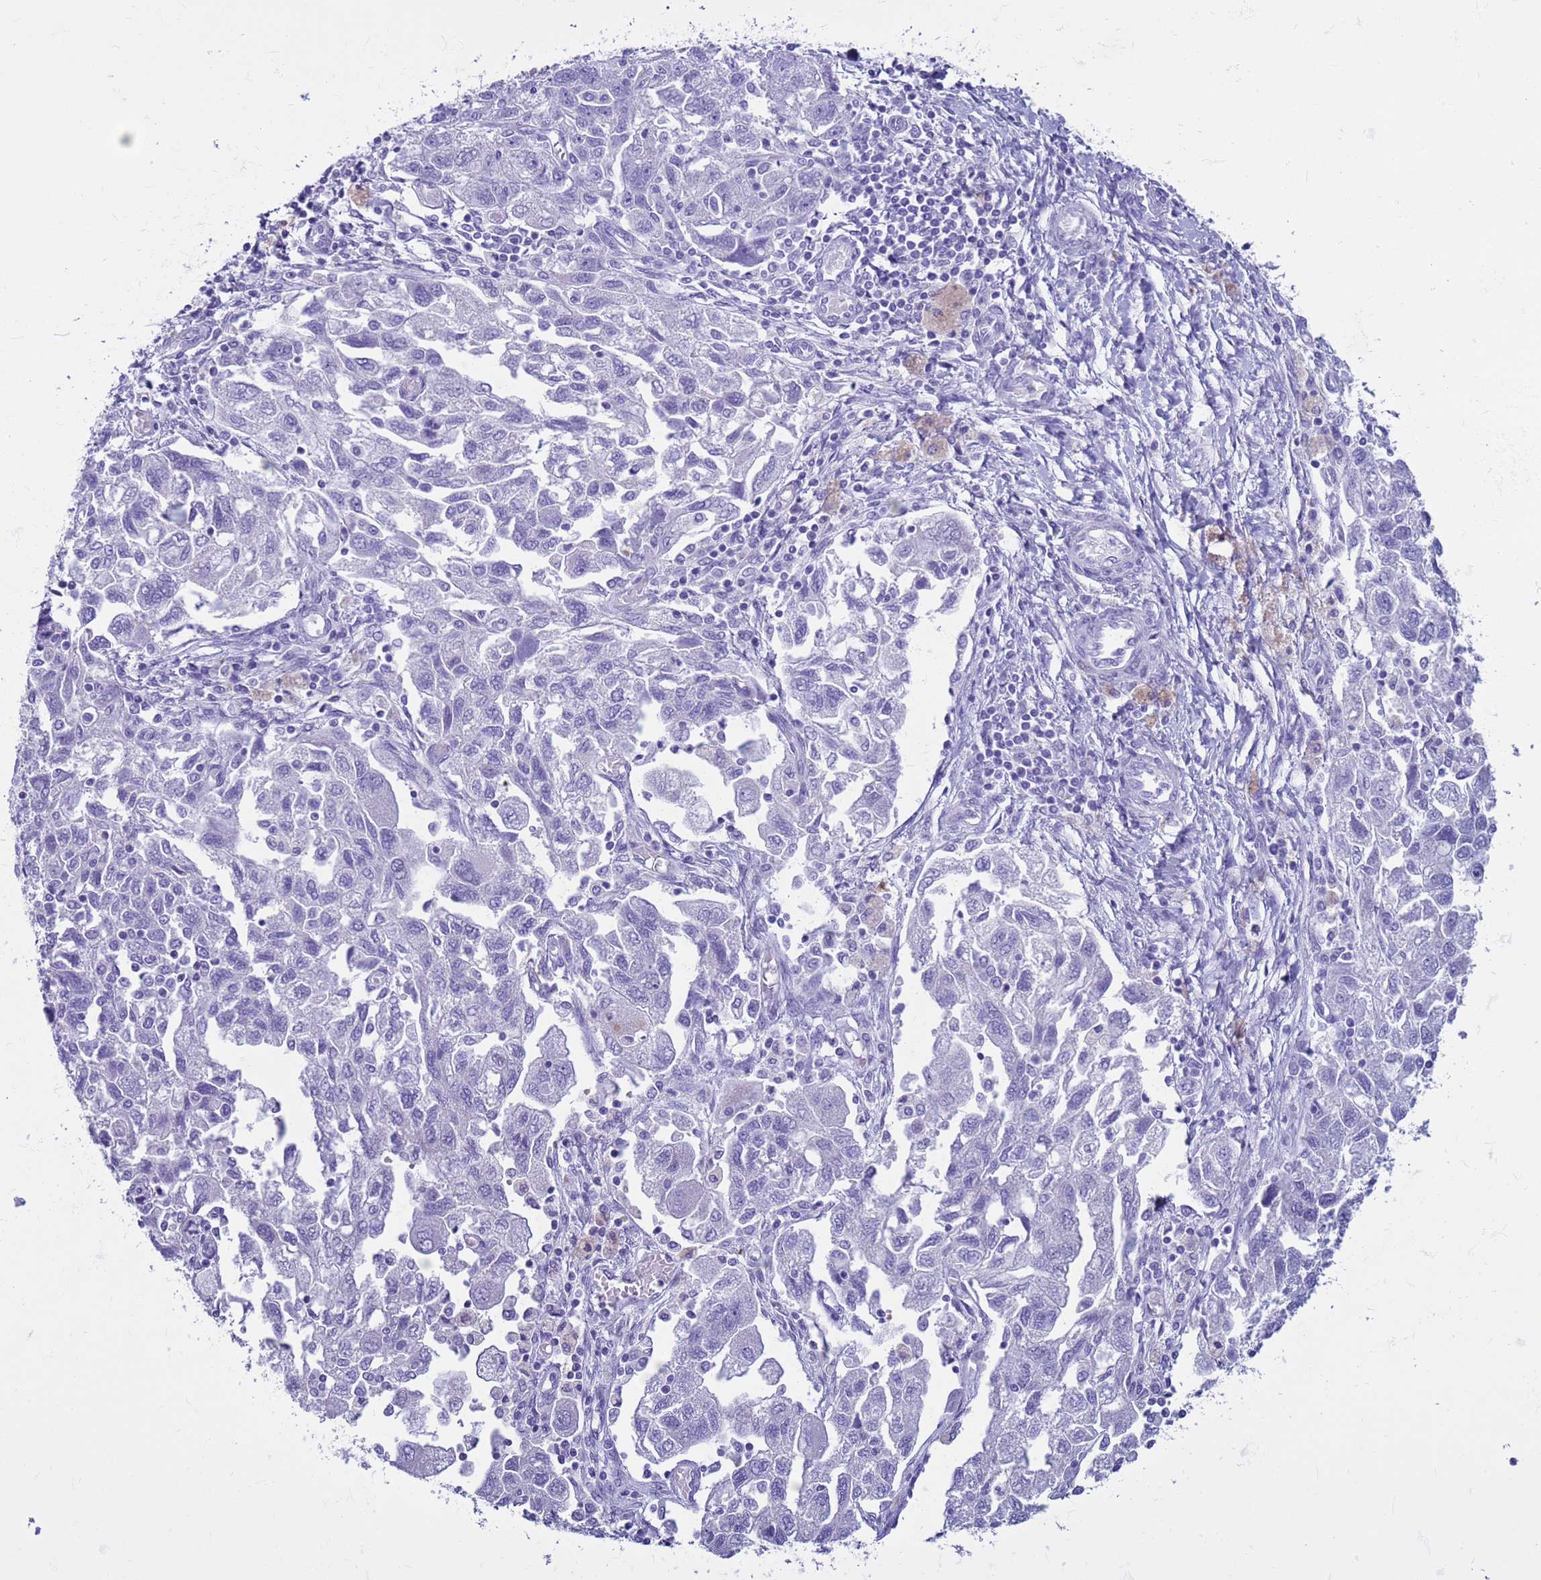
{"staining": {"intensity": "negative", "quantity": "none", "location": "none"}, "tissue": "ovarian cancer", "cell_type": "Tumor cells", "image_type": "cancer", "snomed": [{"axis": "morphology", "description": "Carcinoma, NOS"}, {"axis": "morphology", "description": "Cystadenocarcinoma, serous, NOS"}, {"axis": "topography", "description": "Ovary"}], "caption": "This is an immunohistochemistry (IHC) histopathology image of carcinoma (ovarian). There is no positivity in tumor cells.", "gene": "CST4", "patient": {"sex": "female", "age": 69}}